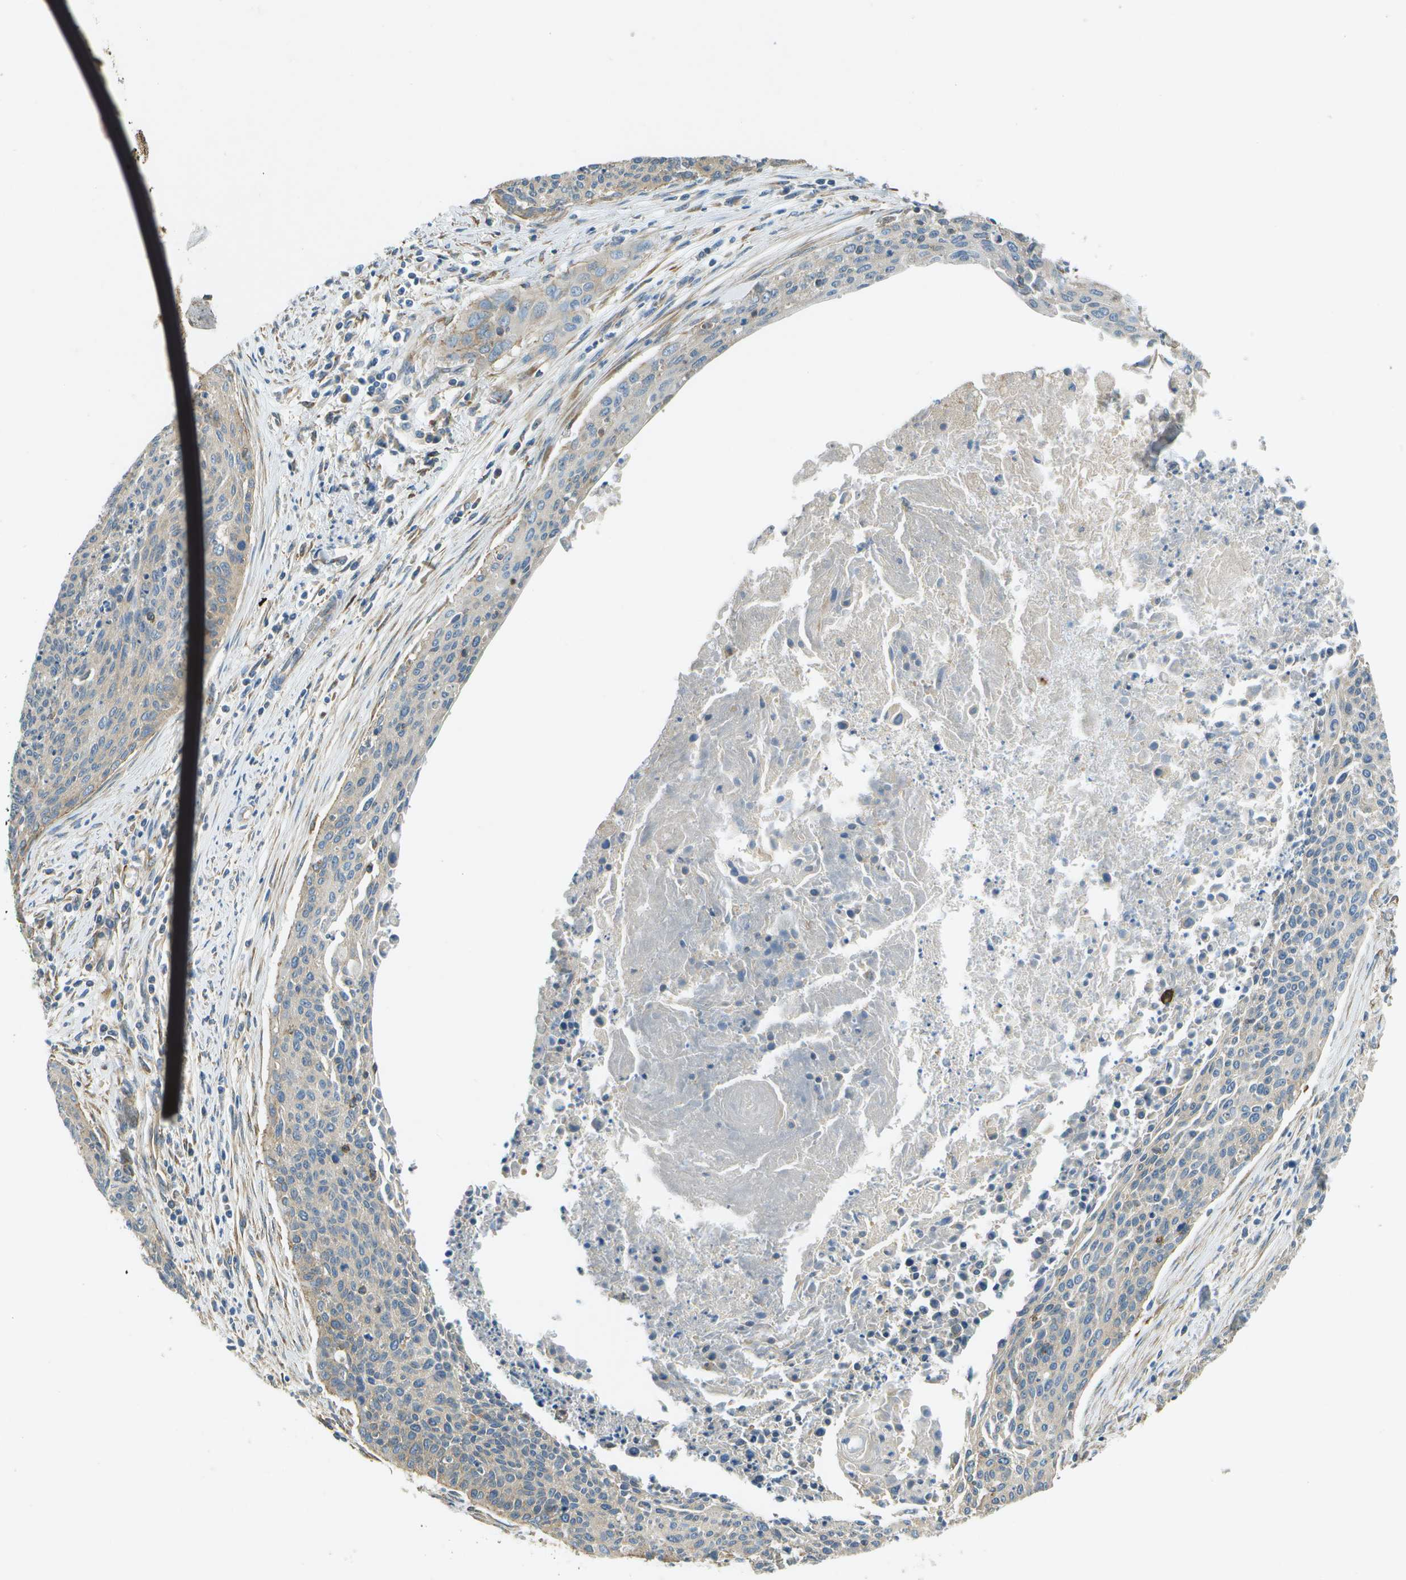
{"staining": {"intensity": "weak", "quantity": "<25%", "location": "cytoplasmic/membranous"}, "tissue": "cervical cancer", "cell_type": "Tumor cells", "image_type": "cancer", "snomed": [{"axis": "morphology", "description": "Squamous cell carcinoma, NOS"}, {"axis": "topography", "description": "Cervix"}], "caption": "High magnification brightfield microscopy of cervical cancer (squamous cell carcinoma) stained with DAB (brown) and counterstained with hematoxylin (blue): tumor cells show no significant positivity. The staining was performed using DAB (3,3'-diaminobenzidine) to visualize the protein expression in brown, while the nuclei were stained in blue with hematoxylin (Magnification: 20x).", "gene": "SAMSN1", "patient": {"sex": "female", "age": 55}}